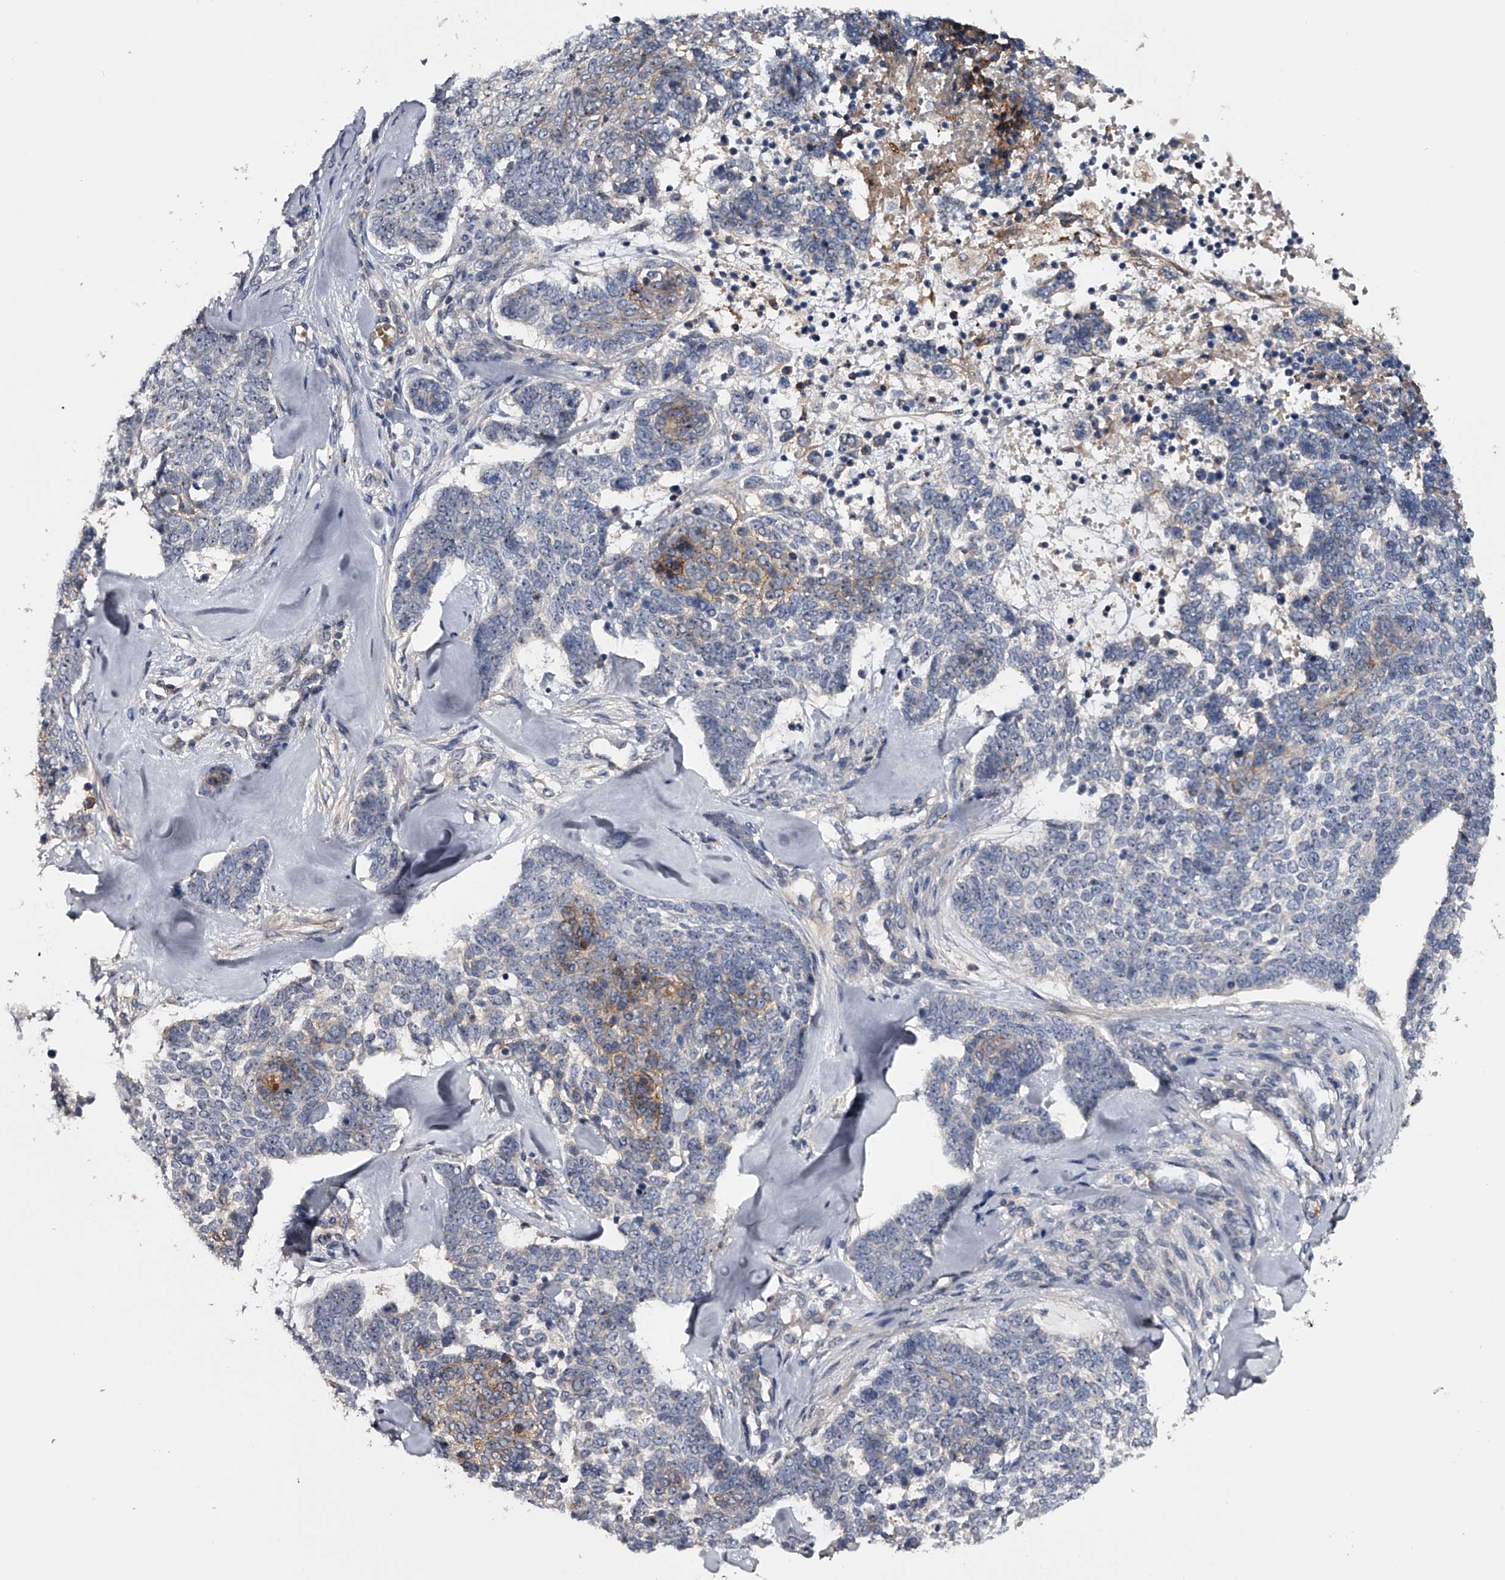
{"staining": {"intensity": "negative", "quantity": "none", "location": "none"}, "tissue": "skin cancer", "cell_type": "Tumor cells", "image_type": "cancer", "snomed": [{"axis": "morphology", "description": "Basal cell carcinoma"}, {"axis": "topography", "description": "Skin"}], "caption": "This is an IHC image of human skin cancer (basal cell carcinoma). There is no staining in tumor cells.", "gene": "MDN1", "patient": {"sex": "female", "age": 81}}